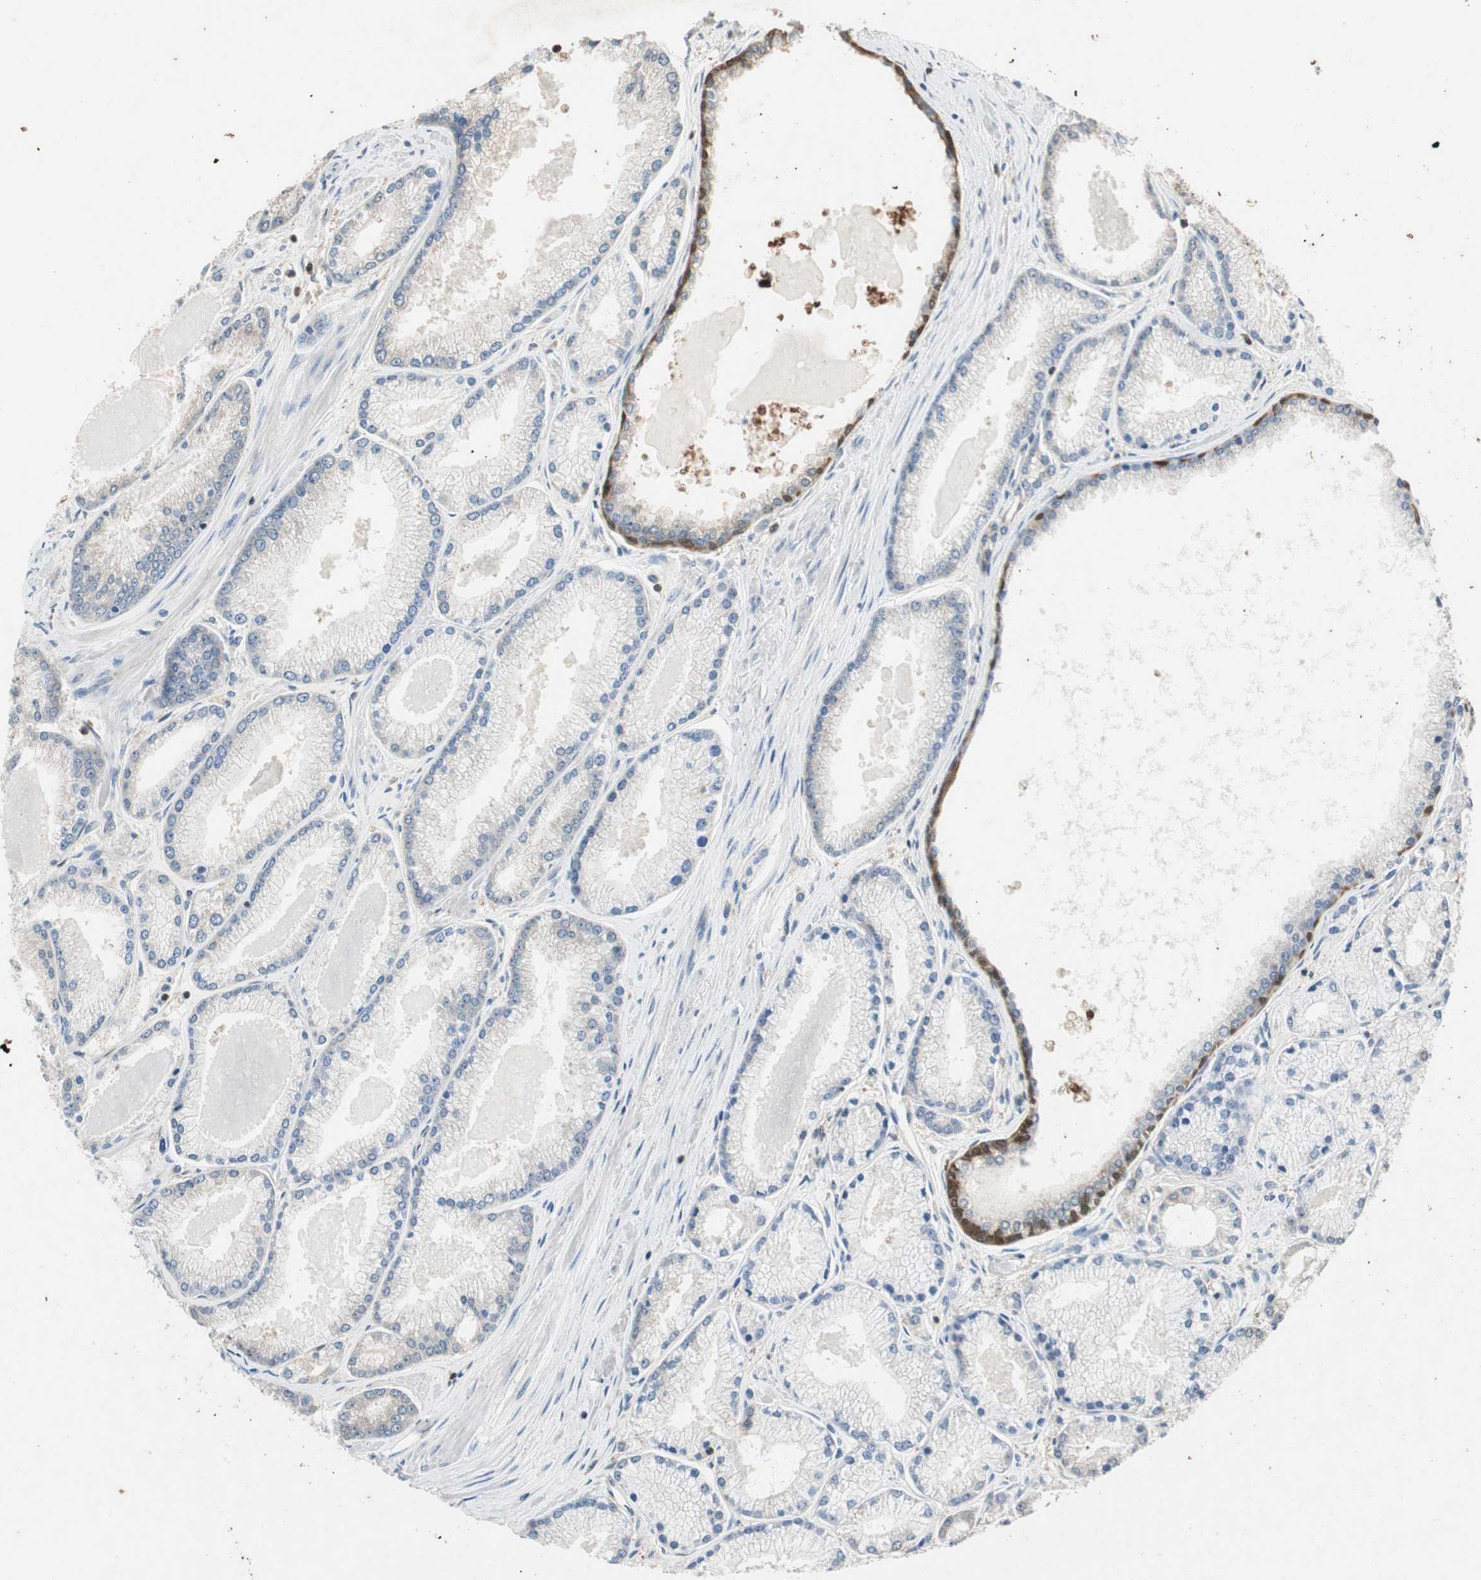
{"staining": {"intensity": "negative", "quantity": "none", "location": "none"}, "tissue": "prostate cancer", "cell_type": "Tumor cells", "image_type": "cancer", "snomed": [{"axis": "morphology", "description": "Adenocarcinoma, High grade"}, {"axis": "topography", "description": "Prostate"}], "caption": "This is an IHC image of human prostate cancer (high-grade adenocarcinoma). There is no expression in tumor cells.", "gene": "SERPINB5", "patient": {"sex": "male", "age": 61}}